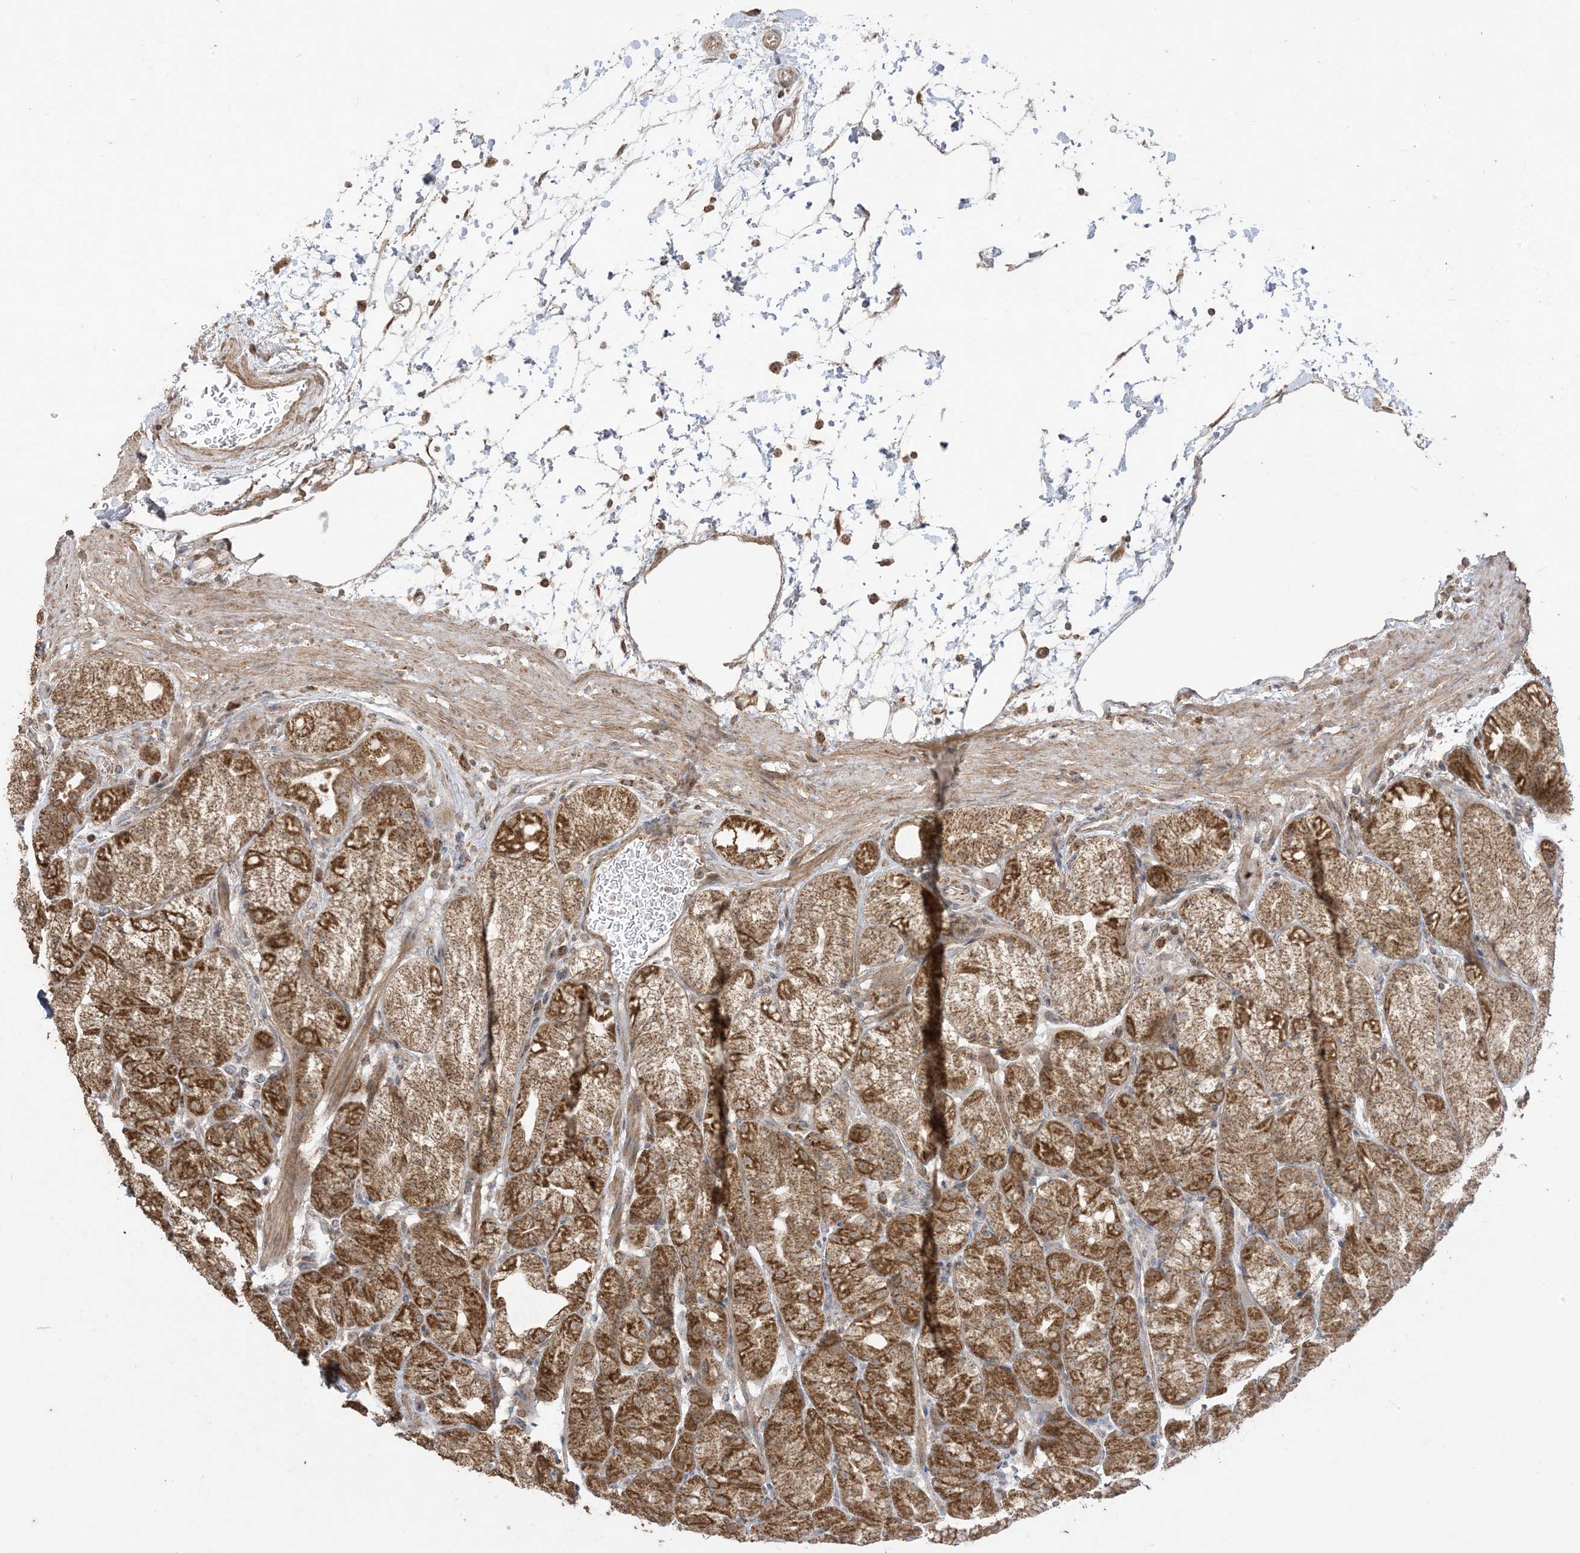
{"staining": {"intensity": "strong", "quantity": ">75%", "location": "cytoplasmic/membranous"}, "tissue": "stomach", "cell_type": "Glandular cells", "image_type": "normal", "snomed": [{"axis": "morphology", "description": "Normal tissue, NOS"}, {"axis": "topography", "description": "Stomach, upper"}], "caption": "Stomach stained with DAB immunohistochemistry (IHC) exhibits high levels of strong cytoplasmic/membranous expression in approximately >75% of glandular cells. (IHC, brightfield microscopy, high magnification).", "gene": "SIRT3", "patient": {"sex": "male", "age": 48}}